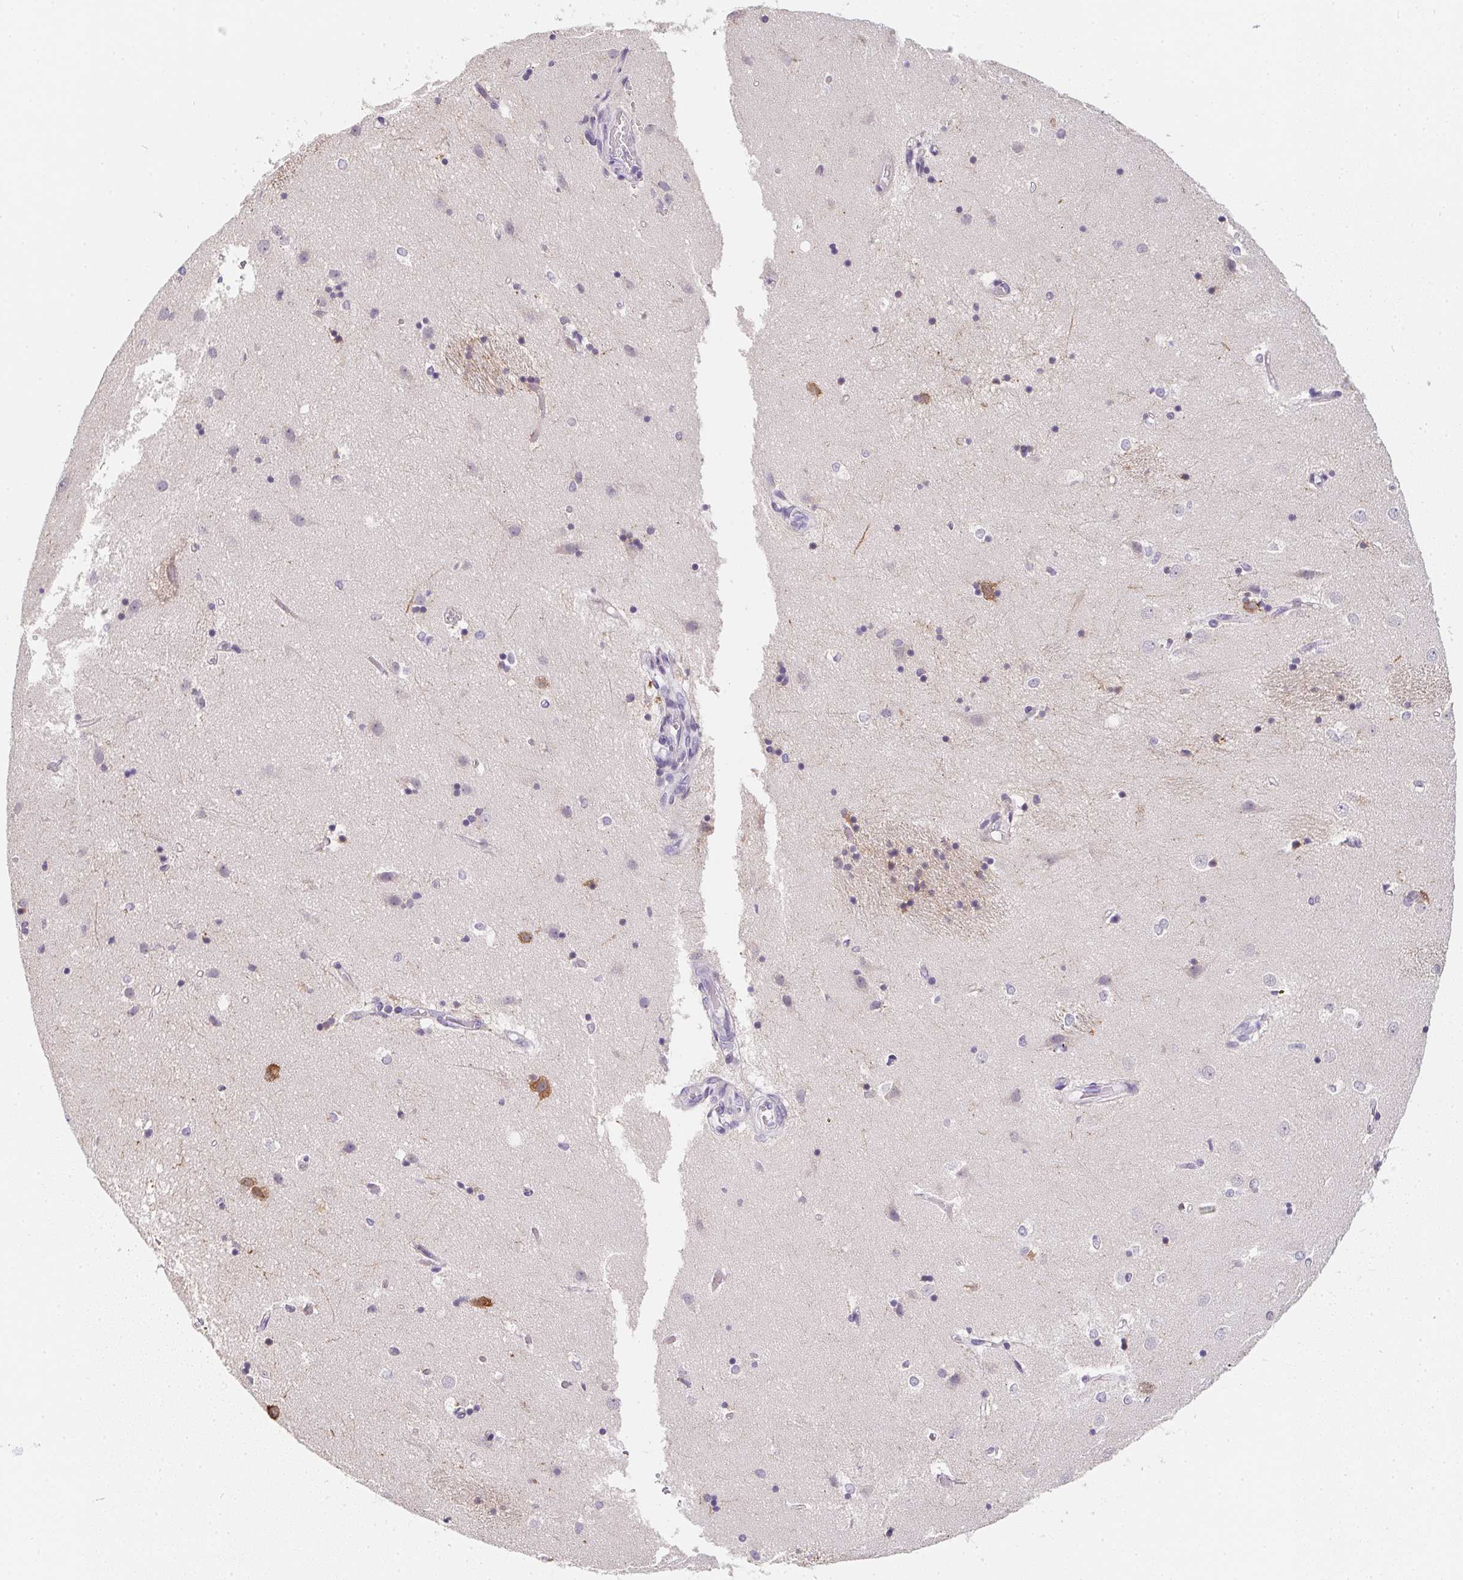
{"staining": {"intensity": "negative", "quantity": "none", "location": "none"}, "tissue": "caudate", "cell_type": "Glial cells", "image_type": "normal", "snomed": [{"axis": "morphology", "description": "Normal tissue, NOS"}, {"axis": "topography", "description": "Lateral ventricle wall"}], "caption": "The IHC micrograph has no significant positivity in glial cells of caudate. (Brightfield microscopy of DAB immunohistochemistry at high magnification).", "gene": "MAP1A", "patient": {"sex": "male", "age": 54}}